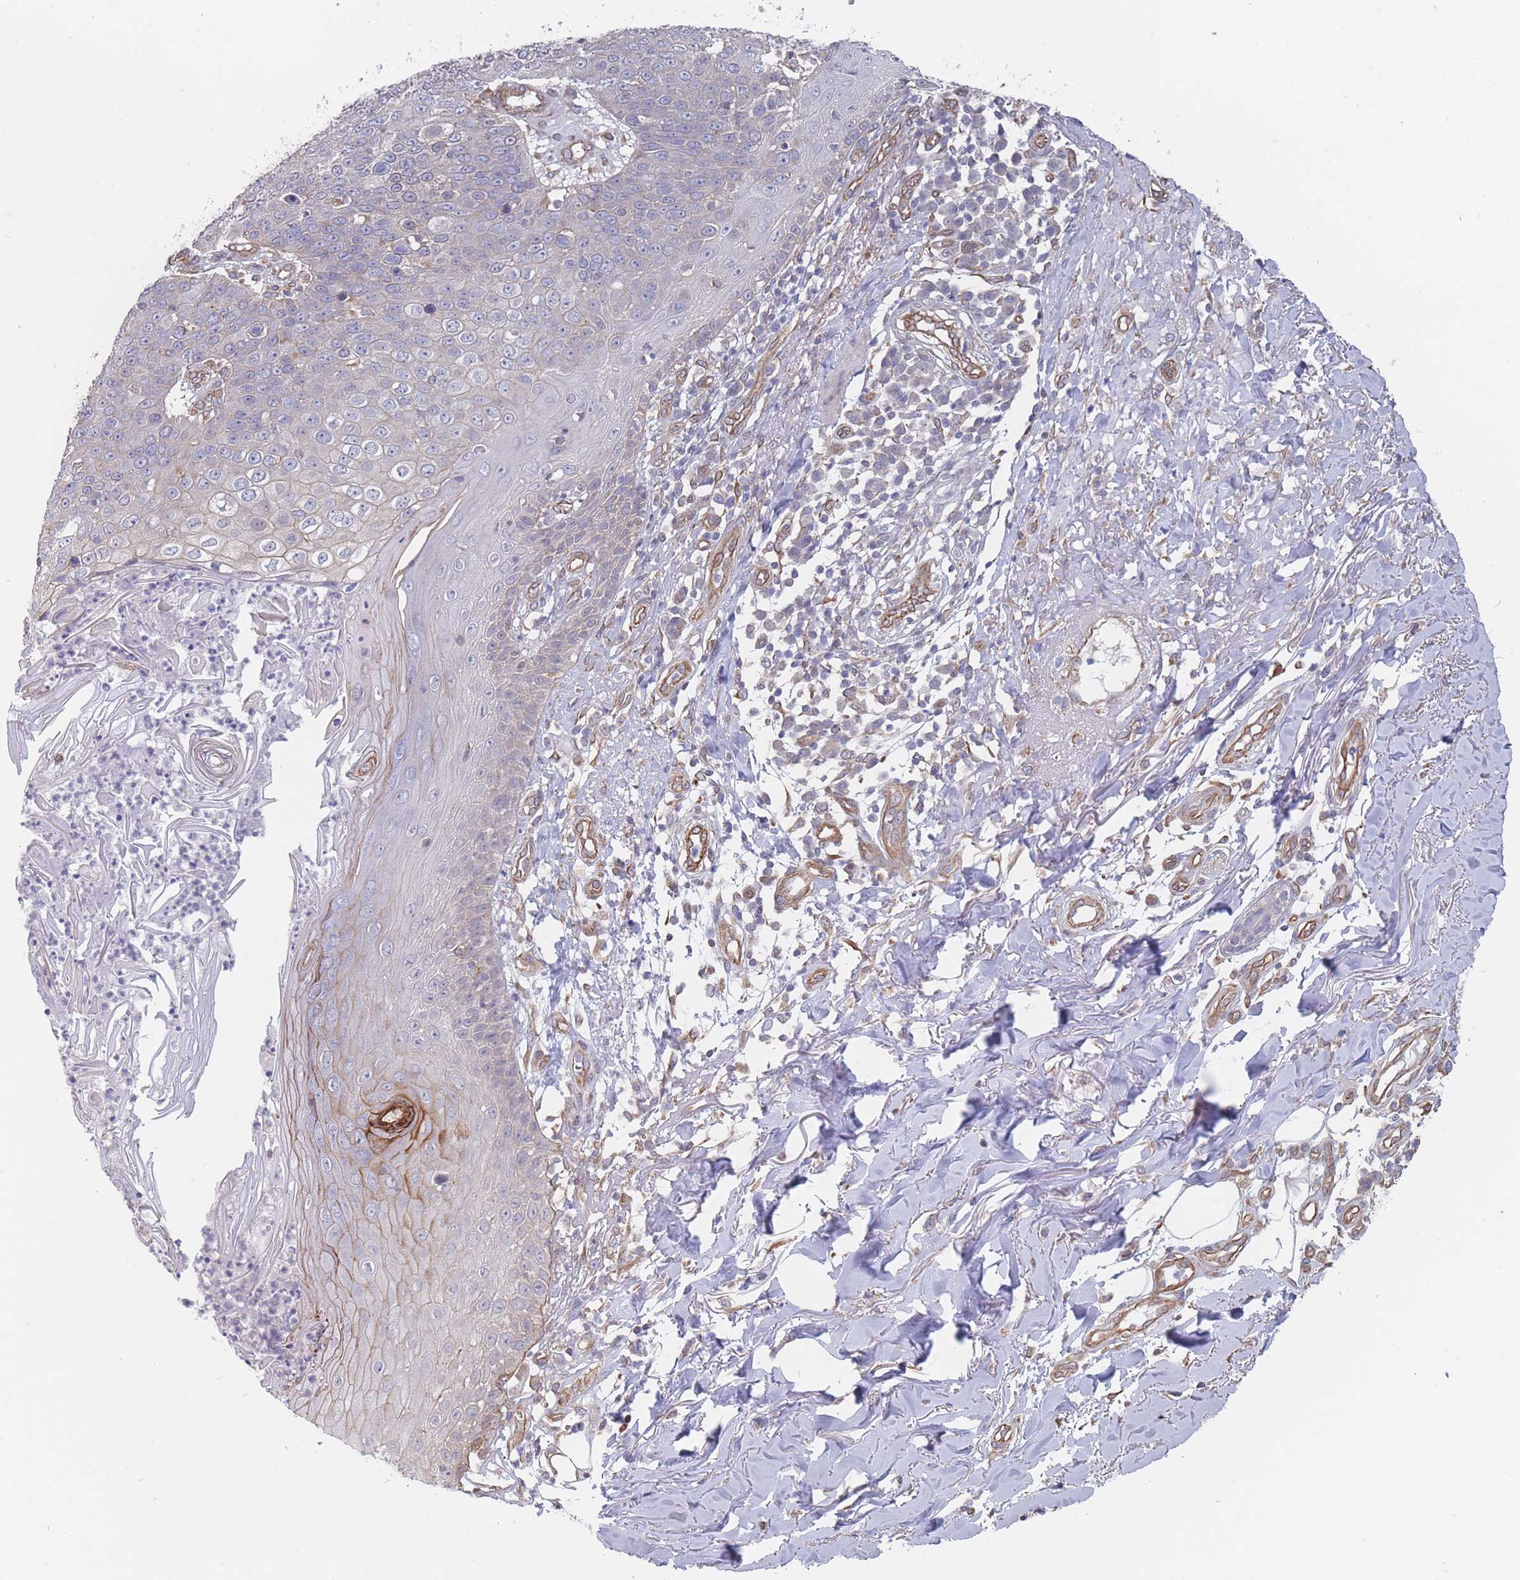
{"staining": {"intensity": "negative", "quantity": "none", "location": "none"}, "tissue": "skin cancer", "cell_type": "Tumor cells", "image_type": "cancer", "snomed": [{"axis": "morphology", "description": "Squamous cell carcinoma, NOS"}, {"axis": "topography", "description": "Skin"}], "caption": "Protein analysis of skin cancer exhibits no significant positivity in tumor cells.", "gene": "SLC1A6", "patient": {"sex": "male", "age": 71}}